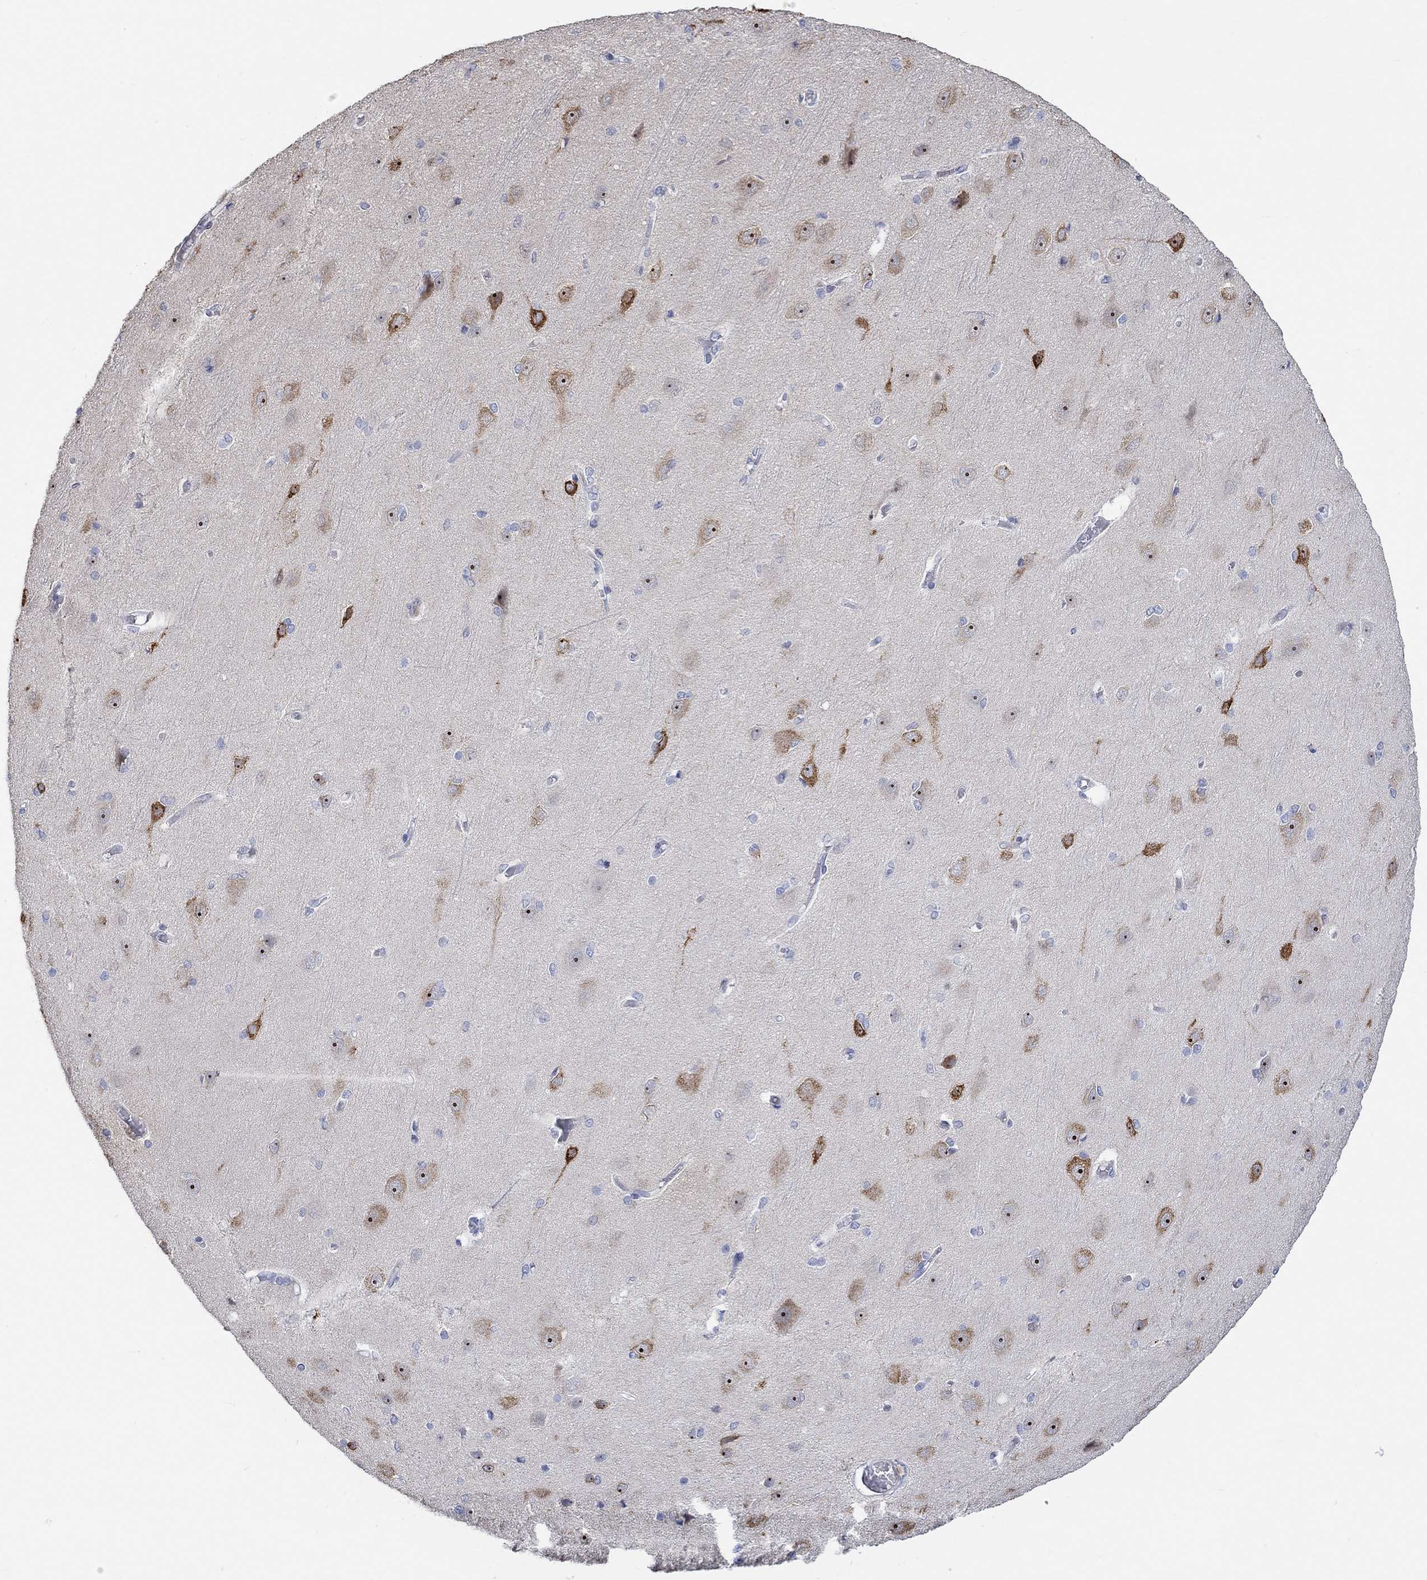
{"staining": {"intensity": "negative", "quantity": "none", "location": "none"}, "tissue": "cerebral cortex", "cell_type": "Endothelial cells", "image_type": "normal", "snomed": [{"axis": "morphology", "description": "Normal tissue, NOS"}, {"axis": "topography", "description": "Cerebral cortex"}], "caption": "A high-resolution photomicrograph shows immunohistochemistry (IHC) staining of unremarkable cerebral cortex, which exhibits no significant expression in endothelial cells.", "gene": "PNMA5", "patient": {"sex": "male", "age": 37}}